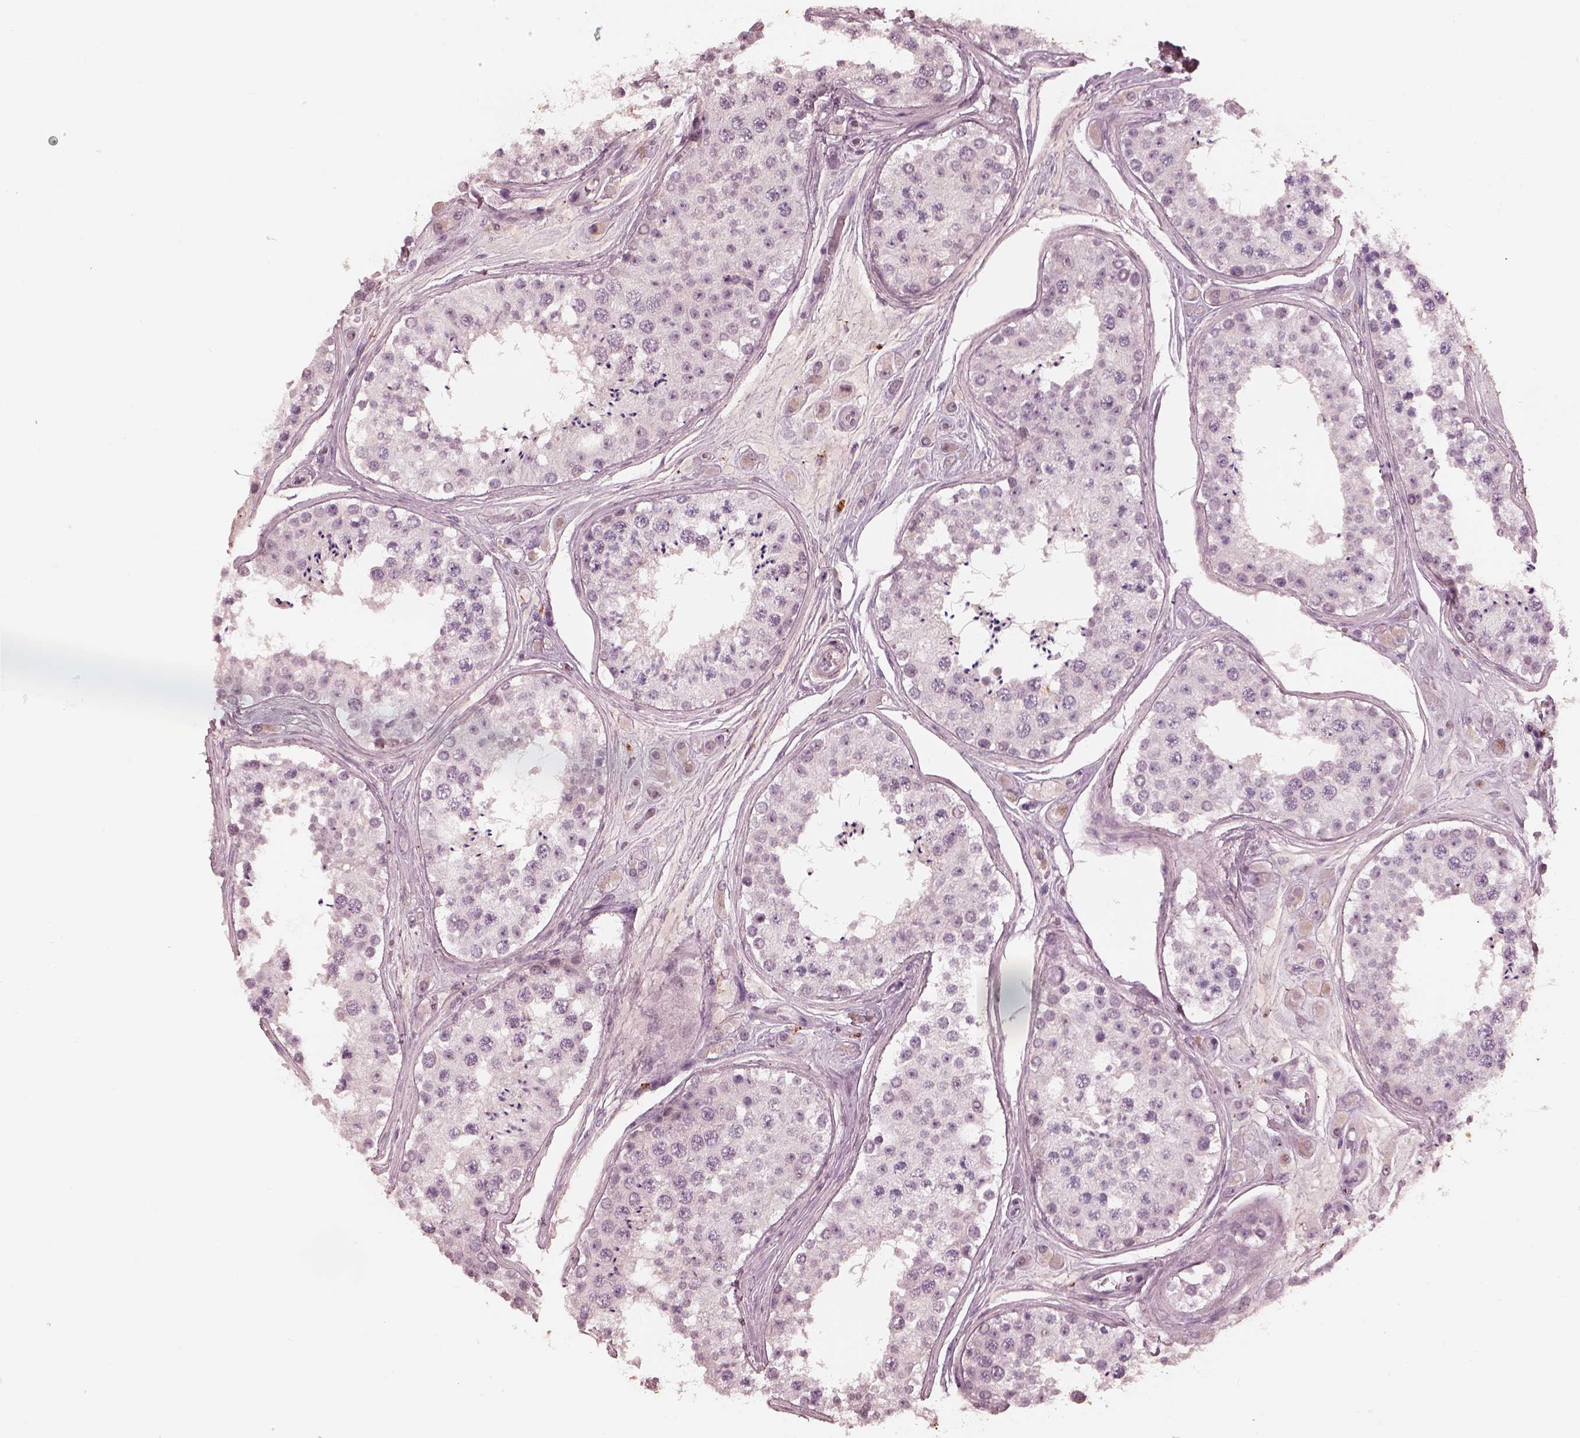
{"staining": {"intensity": "negative", "quantity": "none", "location": "none"}, "tissue": "testis", "cell_type": "Cells in seminiferous ducts", "image_type": "normal", "snomed": [{"axis": "morphology", "description": "Normal tissue, NOS"}, {"axis": "topography", "description": "Testis"}], "caption": "A high-resolution histopathology image shows immunohistochemistry (IHC) staining of benign testis, which exhibits no significant staining in cells in seminiferous ducts.", "gene": "ADRB3", "patient": {"sex": "male", "age": 25}}